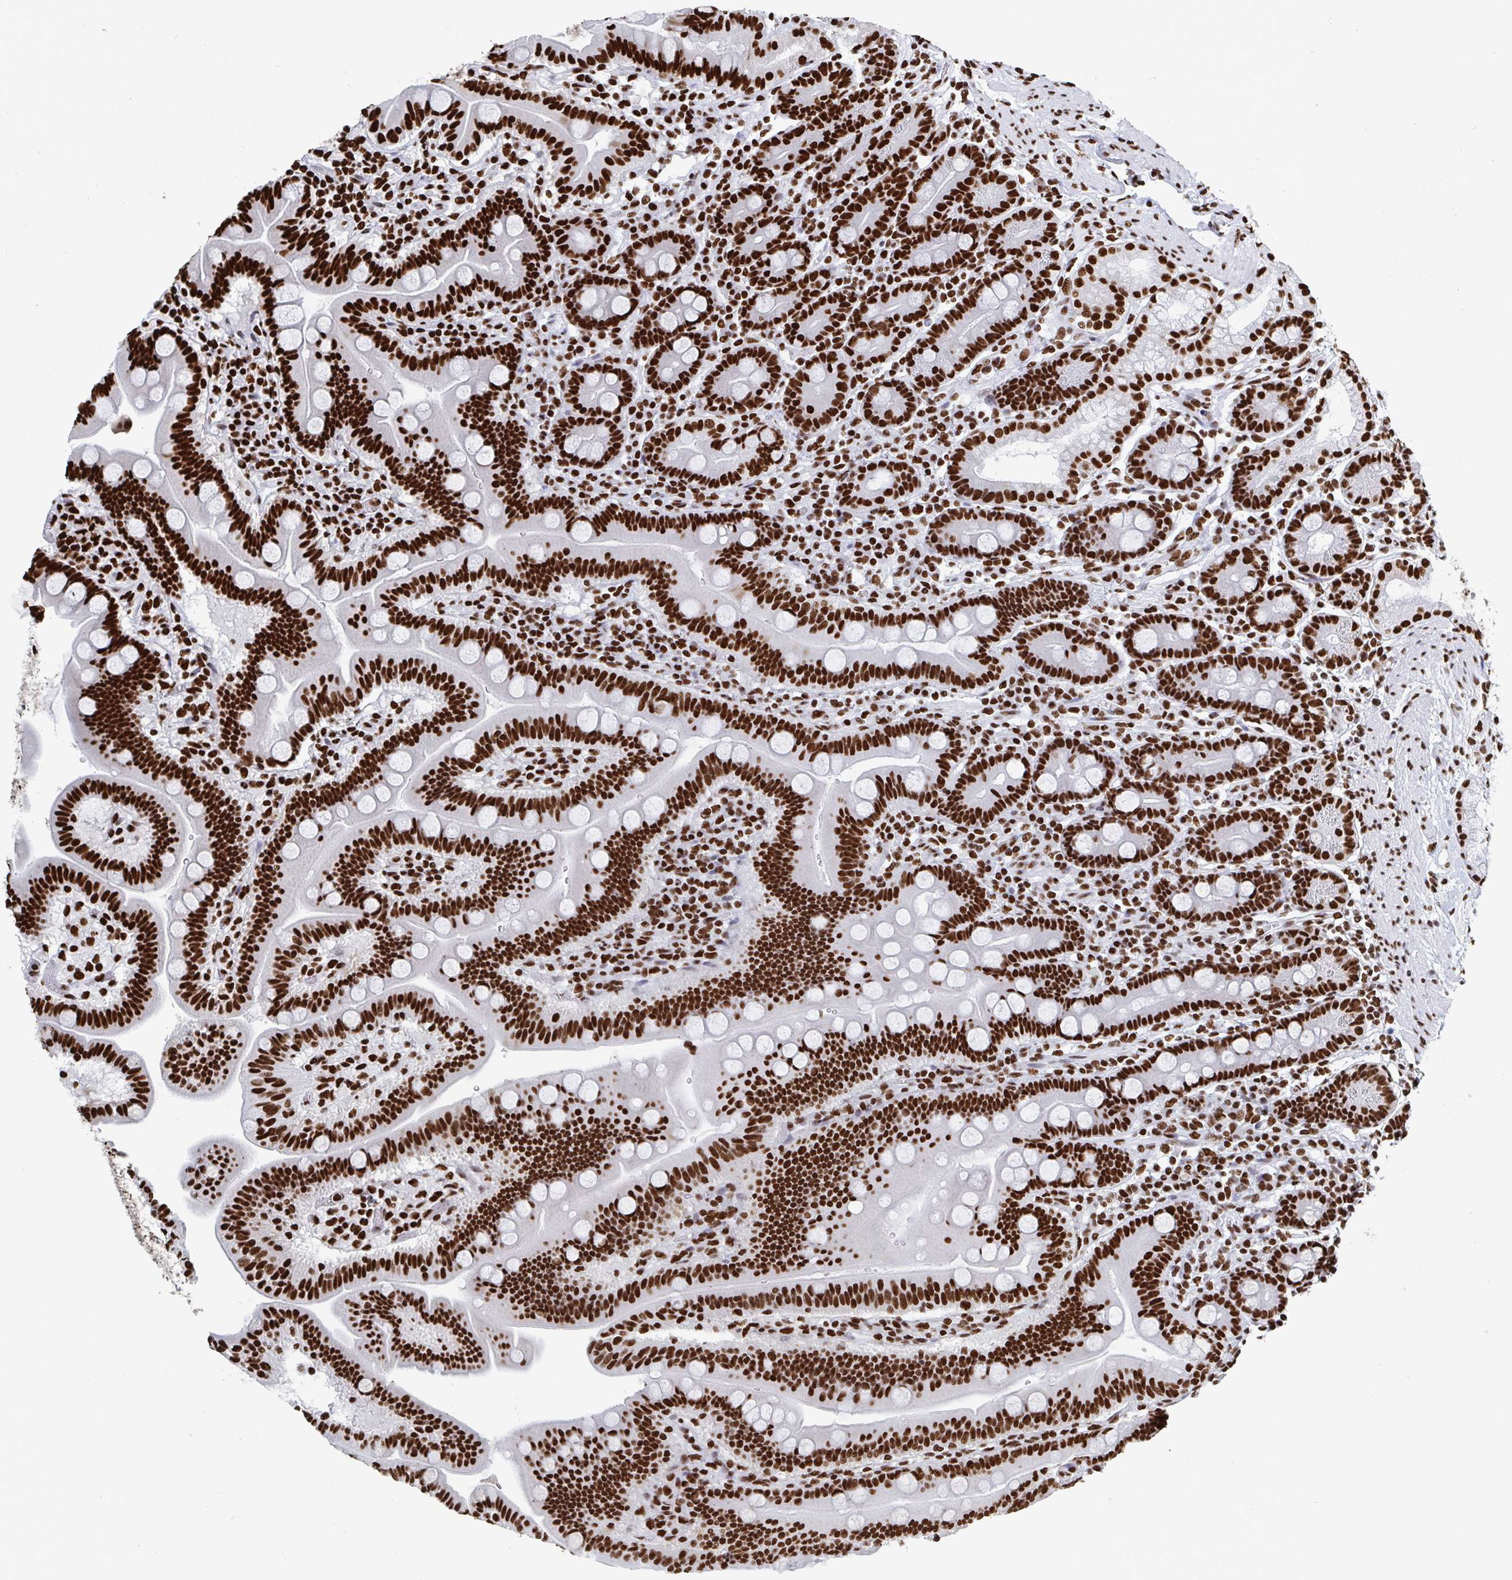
{"staining": {"intensity": "strong", "quantity": ">75%", "location": "cytoplasmic/membranous,nuclear"}, "tissue": "duodenum", "cell_type": "Glandular cells", "image_type": "normal", "snomed": [{"axis": "morphology", "description": "Normal tissue, NOS"}, {"axis": "topography", "description": "Duodenum"}], "caption": "The photomicrograph demonstrates immunohistochemical staining of benign duodenum. There is strong cytoplasmic/membranous,nuclear expression is identified in approximately >75% of glandular cells.", "gene": "GAR1", "patient": {"sex": "male", "age": 59}}